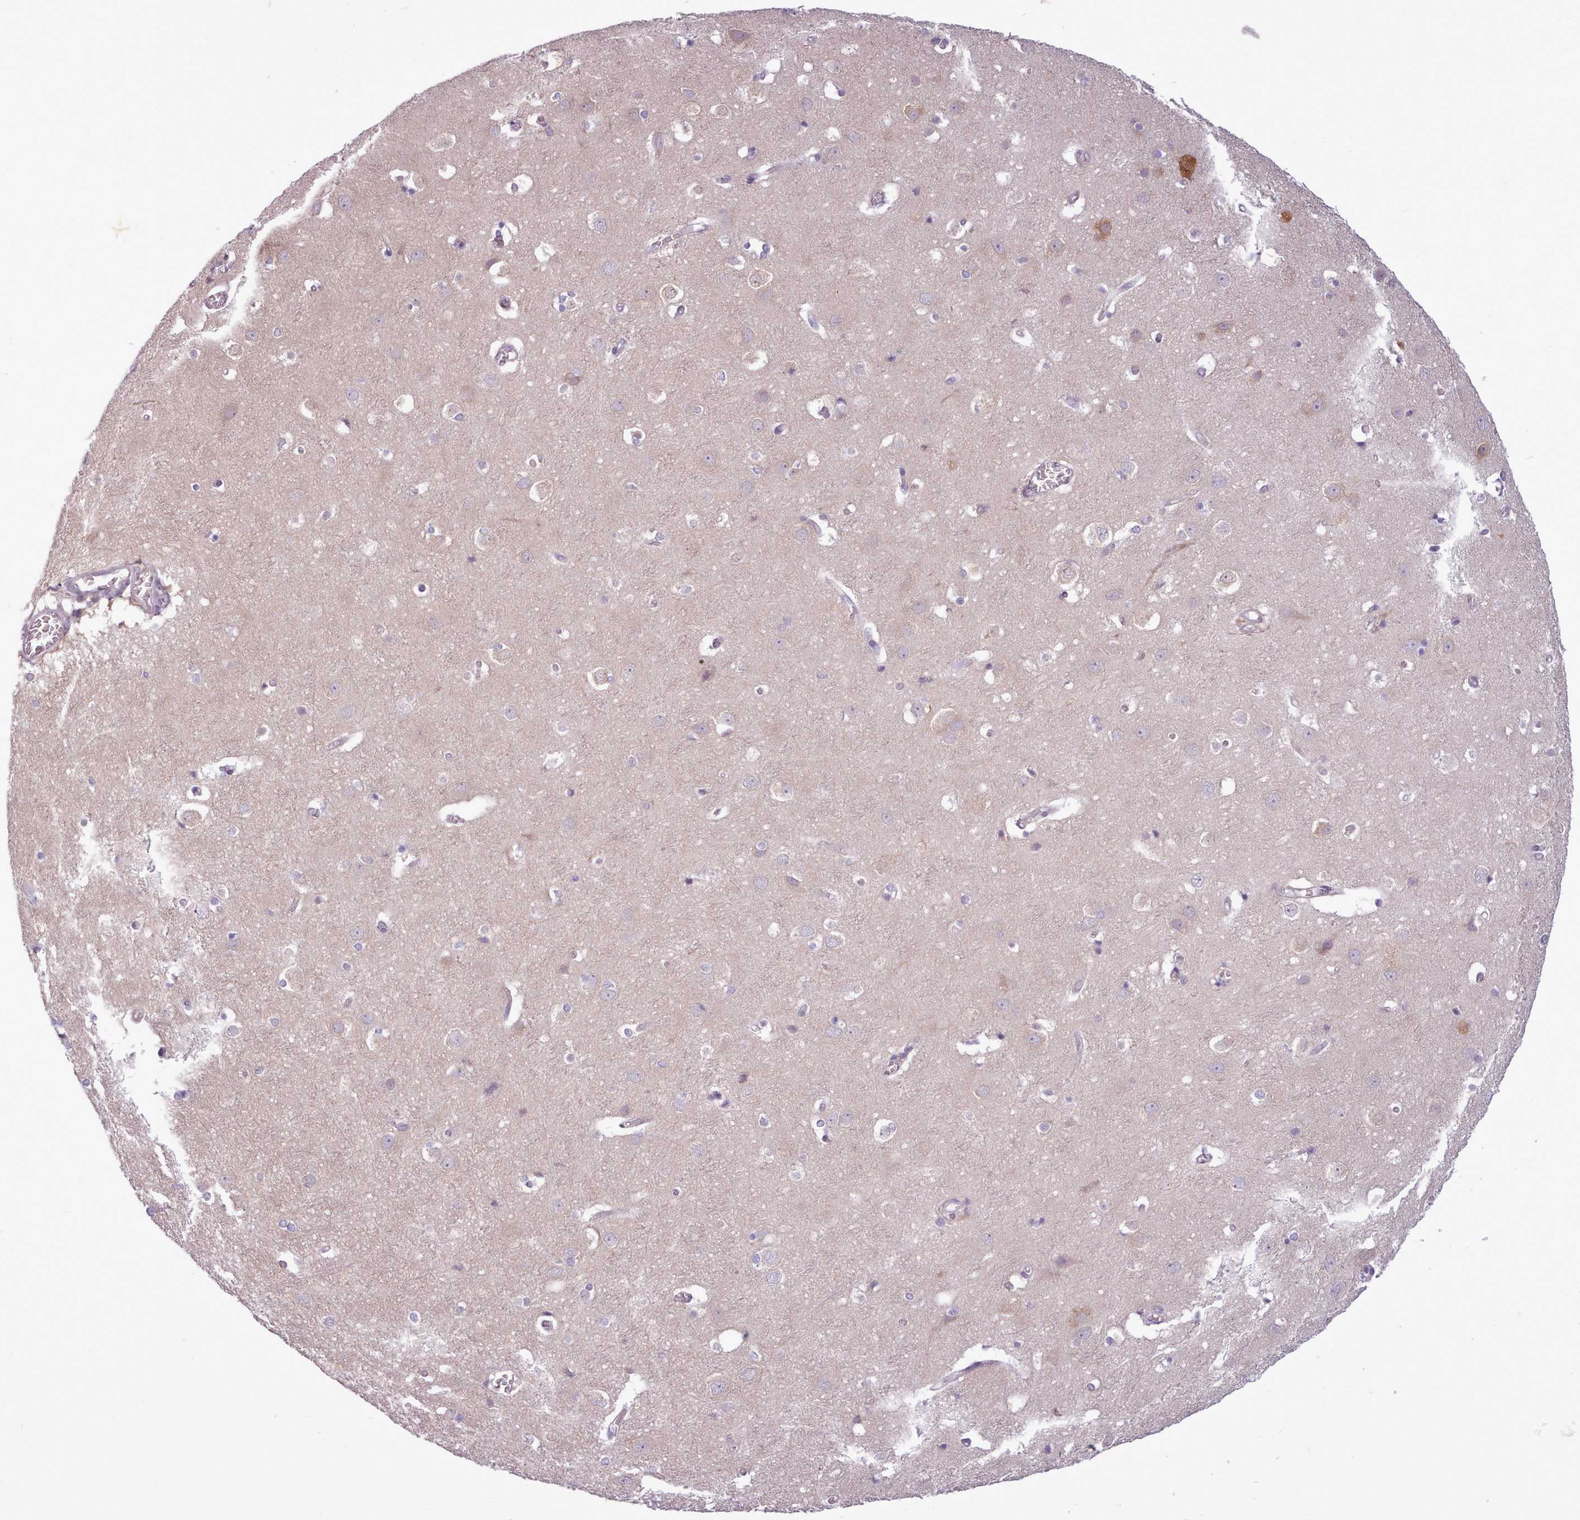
{"staining": {"intensity": "negative", "quantity": "none", "location": "none"}, "tissue": "cerebral cortex", "cell_type": "Endothelial cells", "image_type": "normal", "snomed": [{"axis": "morphology", "description": "Normal tissue, NOS"}, {"axis": "topography", "description": "Cerebral cortex"}], "caption": "A high-resolution photomicrograph shows immunohistochemistry staining of benign cerebral cortex, which shows no significant expression in endothelial cells.", "gene": "NMRK1", "patient": {"sex": "male", "age": 54}}